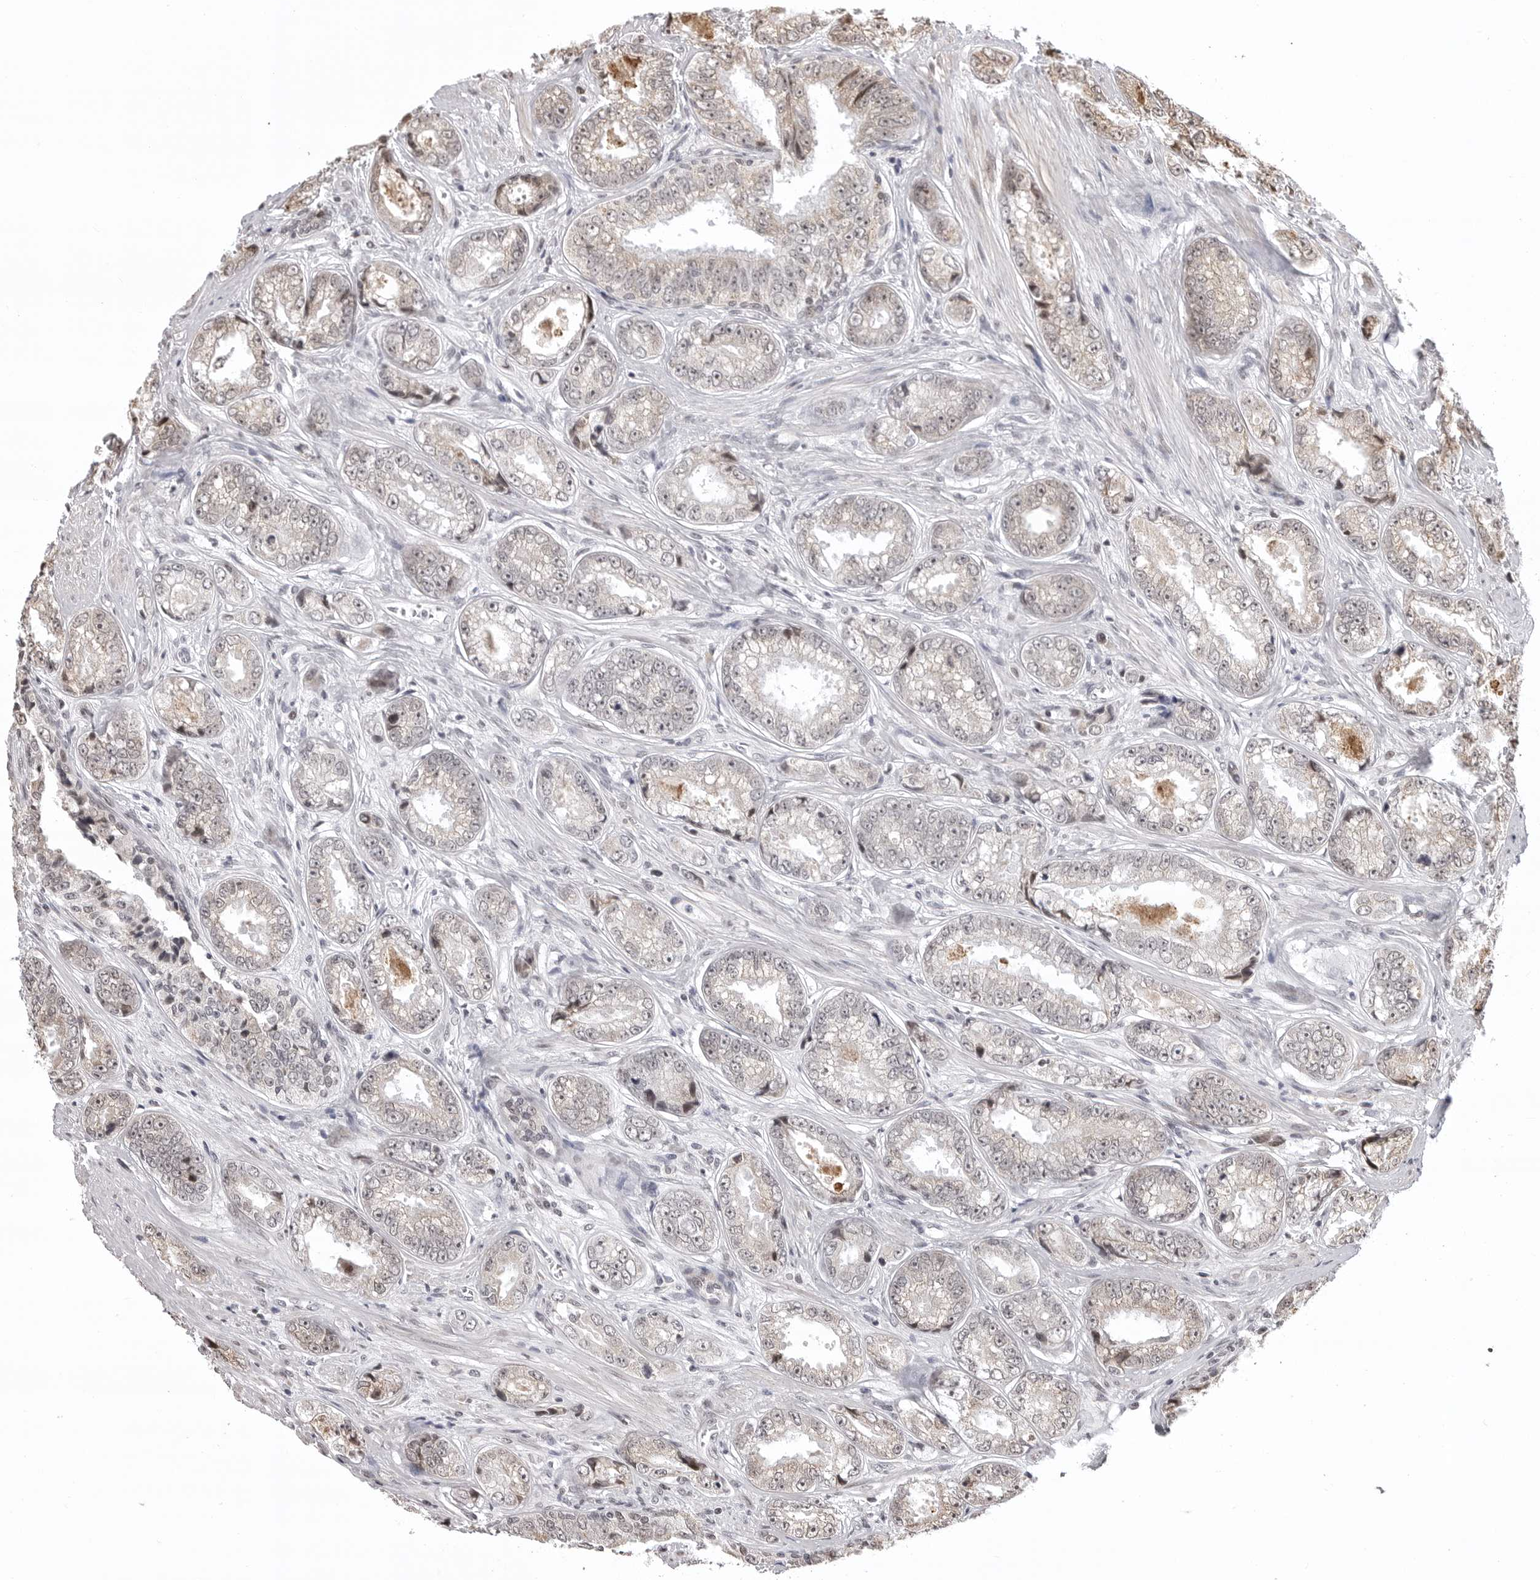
{"staining": {"intensity": "weak", "quantity": "<25%", "location": "cytoplasmic/membranous"}, "tissue": "prostate cancer", "cell_type": "Tumor cells", "image_type": "cancer", "snomed": [{"axis": "morphology", "description": "Adenocarcinoma, High grade"}, {"axis": "topography", "description": "Prostate"}], "caption": "This is an IHC photomicrograph of human prostate cancer (high-grade adenocarcinoma). There is no staining in tumor cells.", "gene": "PHF3", "patient": {"sex": "male", "age": 61}}